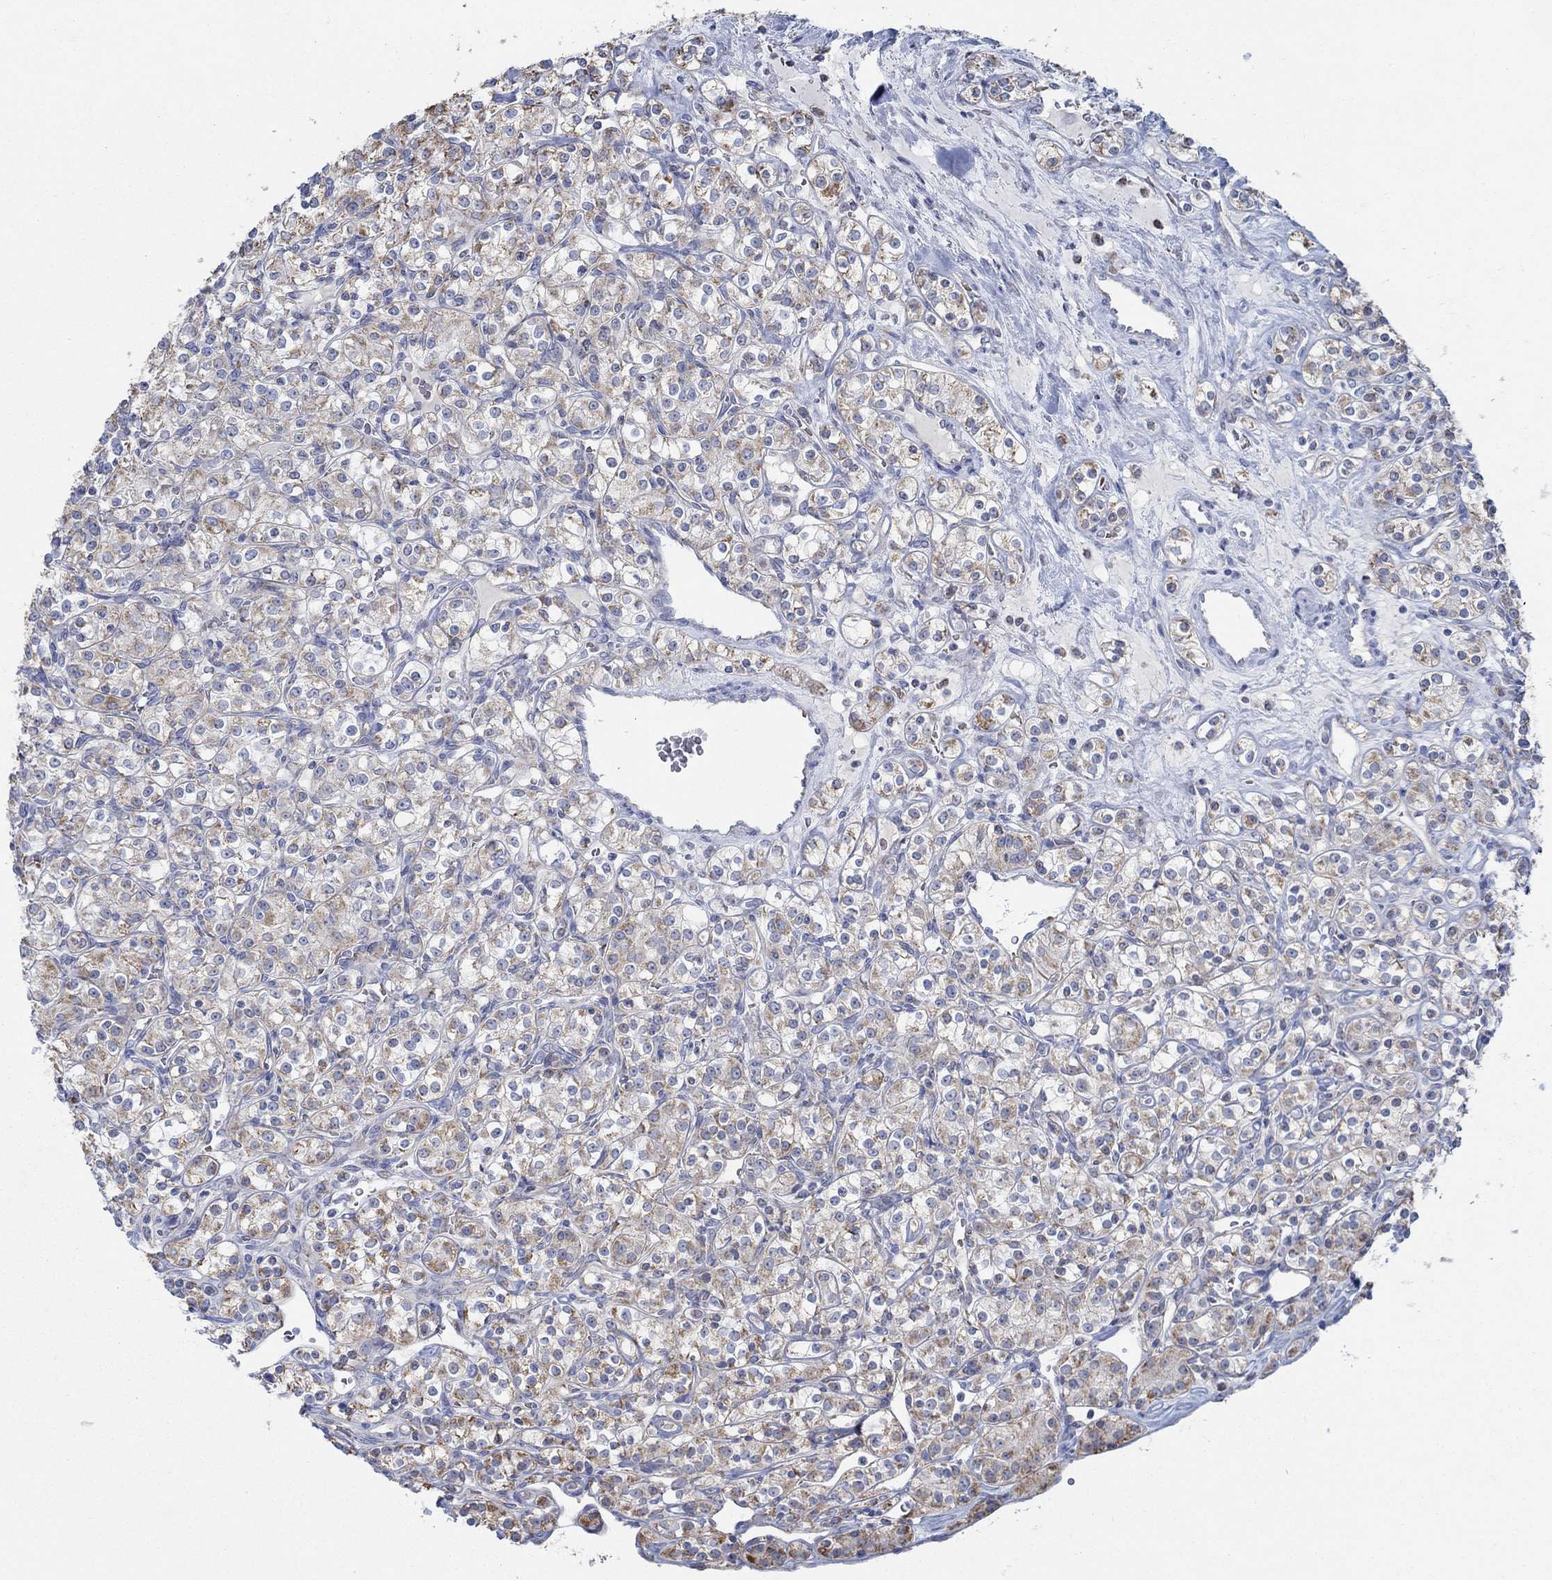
{"staining": {"intensity": "moderate", "quantity": ">75%", "location": "cytoplasmic/membranous"}, "tissue": "renal cancer", "cell_type": "Tumor cells", "image_type": "cancer", "snomed": [{"axis": "morphology", "description": "Adenocarcinoma, NOS"}, {"axis": "topography", "description": "Kidney"}], "caption": "The histopathology image exhibits staining of renal cancer, revealing moderate cytoplasmic/membranous protein positivity (brown color) within tumor cells.", "gene": "GLOD5", "patient": {"sex": "male", "age": 77}}